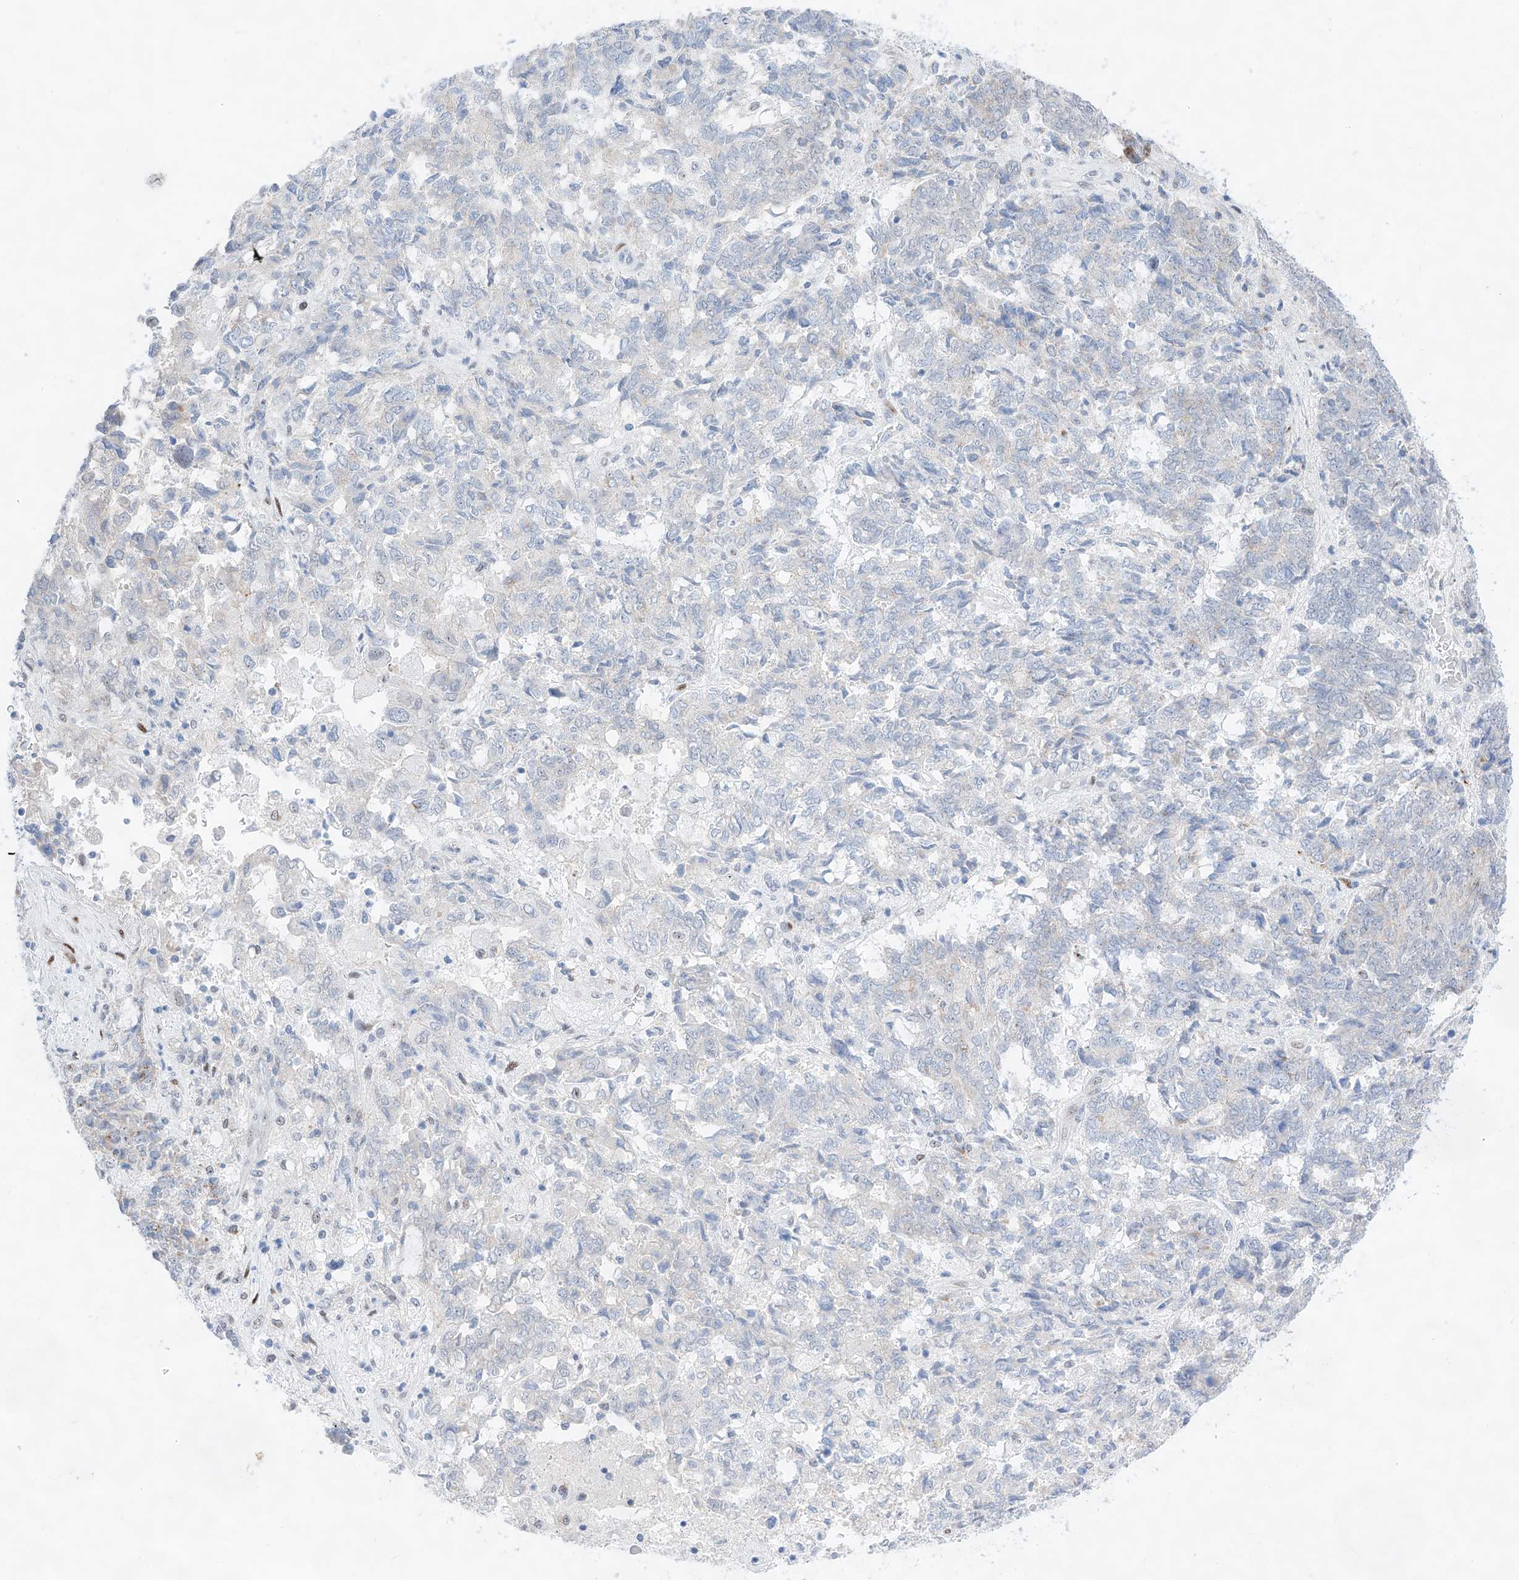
{"staining": {"intensity": "negative", "quantity": "none", "location": "none"}, "tissue": "endometrial cancer", "cell_type": "Tumor cells", "image_type": "cancer", "snomed": [{"axis": "morphology", "description": "Adenocarcinoma, NOS"}, {"axis": "topography", "description": "Endometrium"}], "caption": "This is an immunohistochemistry (IHC) micrograph of human endometrial adenocarcinoma. There is no staining in tumor cells.", "gene": "NT5C3B", "patient": {"sex": "female", "age": 80}}